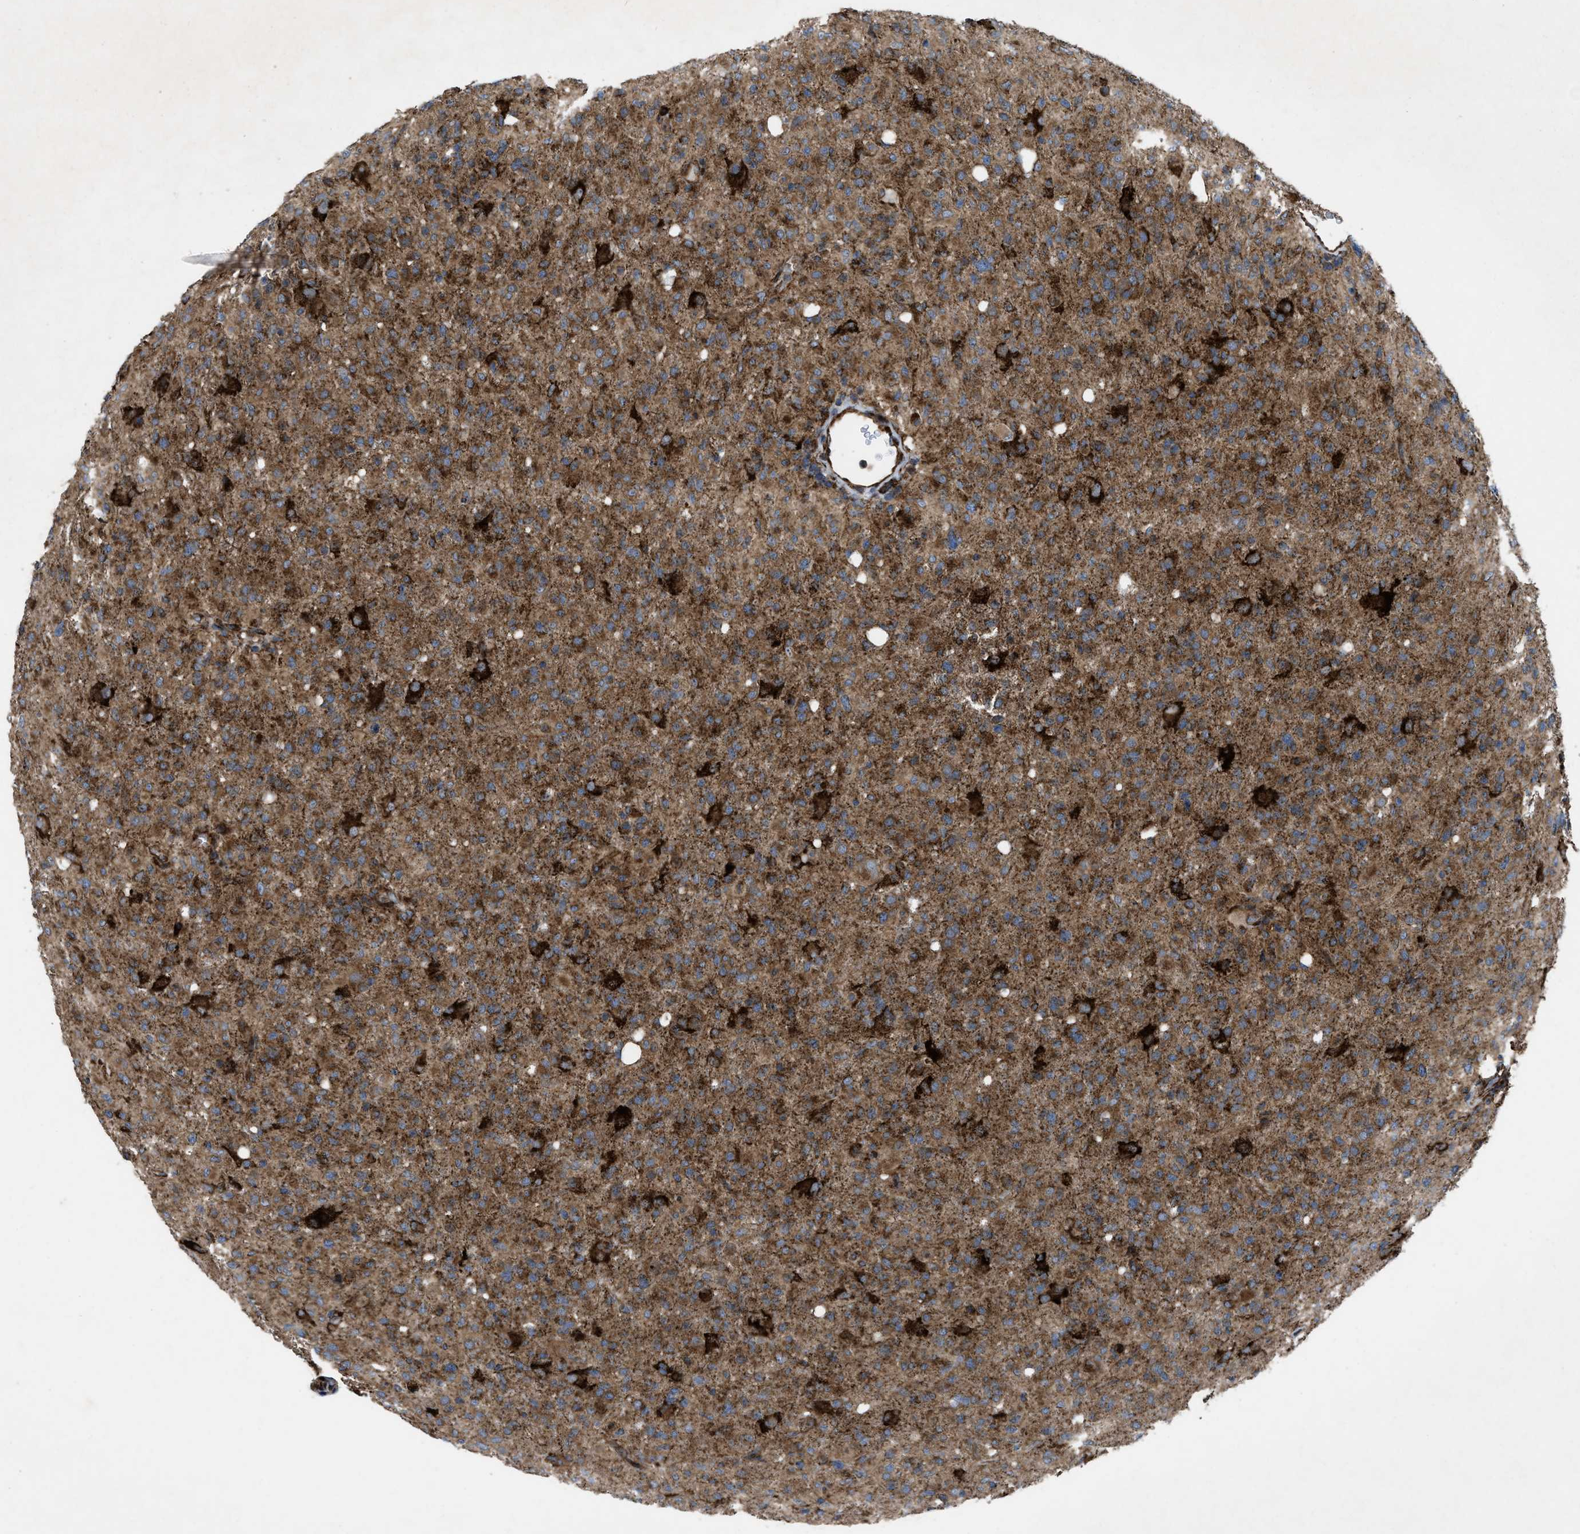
{"staining": {"intensity": "strong", "quantity": ">75%", "location": "cytoplasmic/membranous"}, "tissue": "glioma", "cell_type": "Tumor cells", "image_type": "cancer", "snomed": [{"axis": "morphology", "description": "Glioma, malignant, High grade"}, {"axis": "topography", "description": "Brain"}], "caption": "High-power microscopy captured an immunohistochemistry image of glioma, revealing strong cytoplasmic/membranous expression in approximately >75% of tumor cells.", "gene": "PER3", "patient": {"sex": "female", "age": 57}}